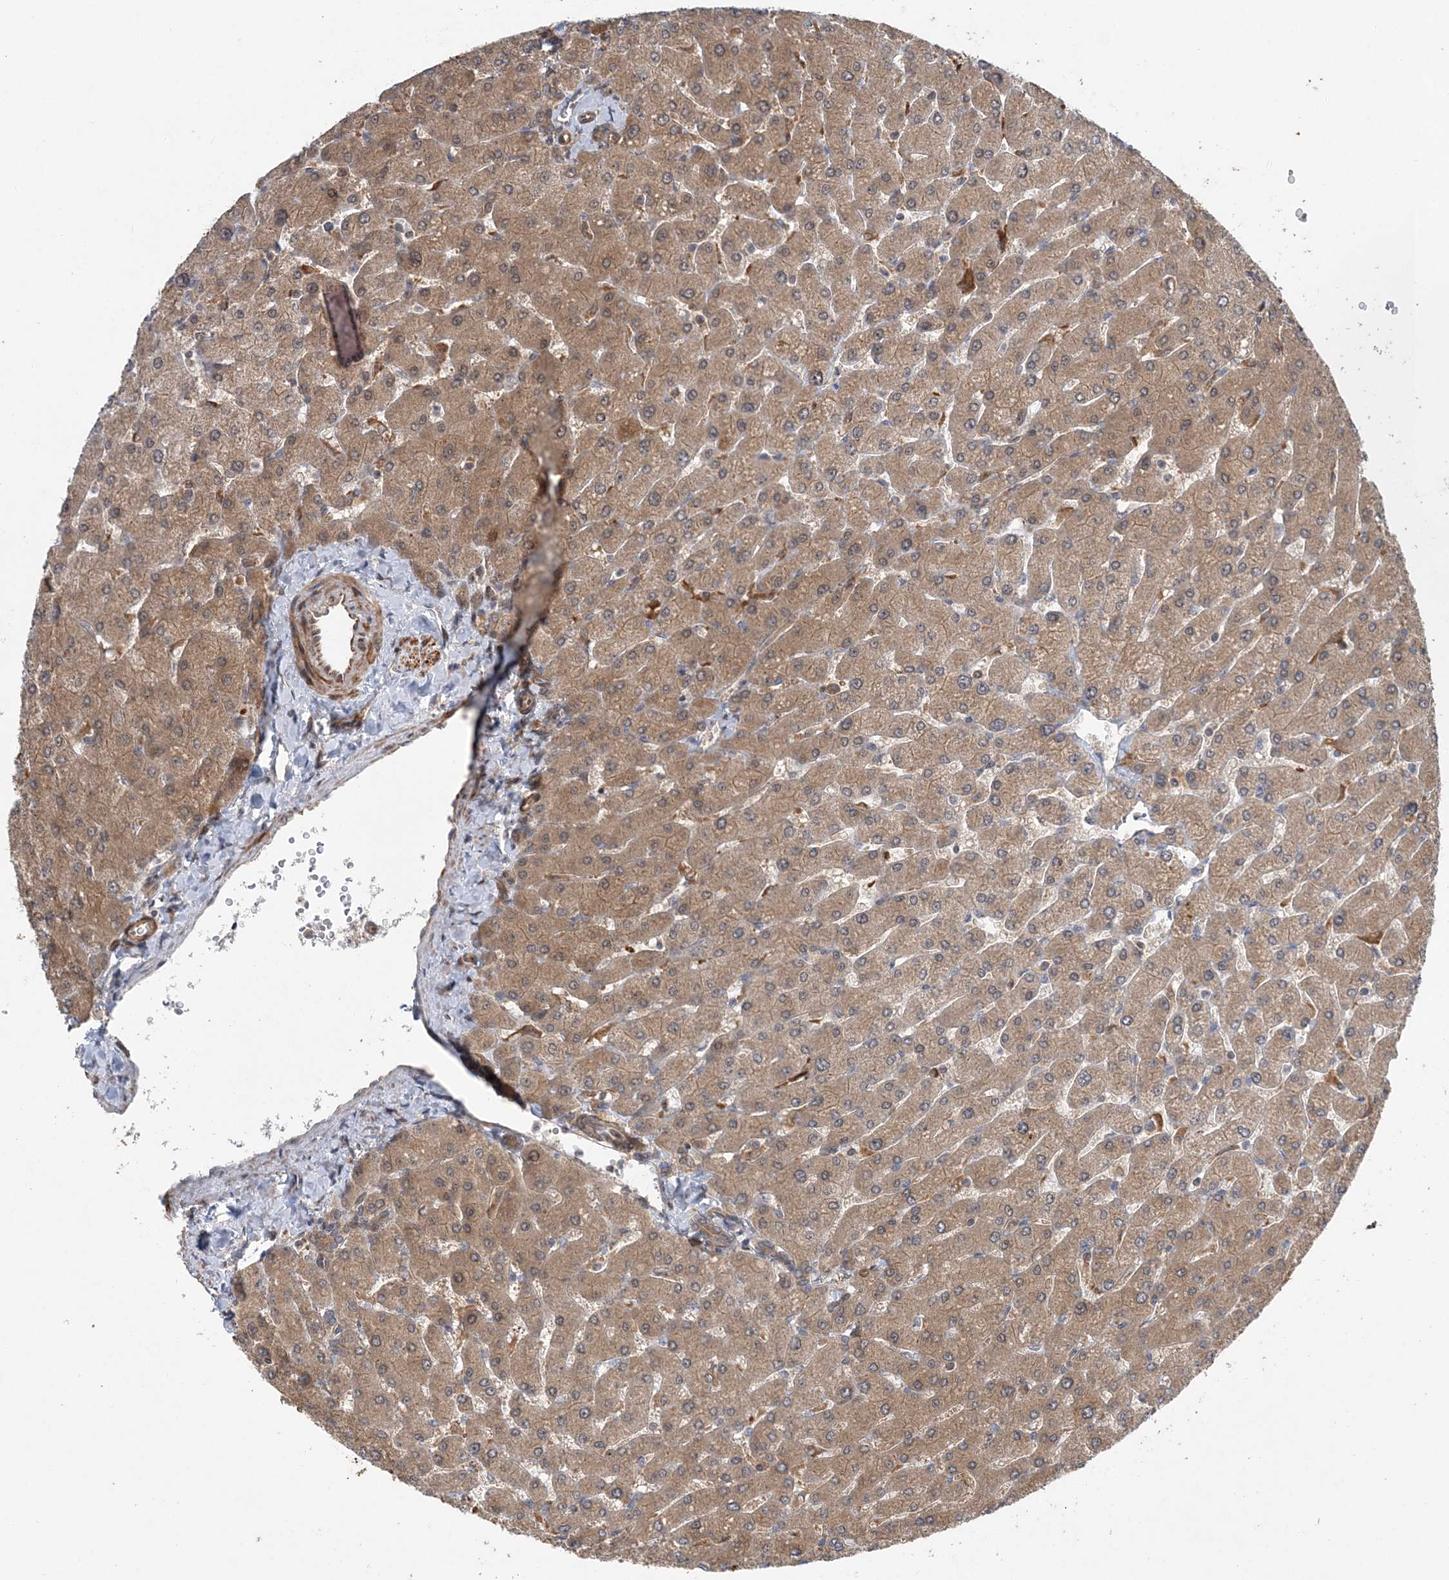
{"staining": {"intensity": "moderate", "quantity": ">75%", "location": "cytoplasmic/membranous"}, "tissue": "liver", "cell_type": "Cholangiocytes", "image_type": "normal", "snomed": [{"axis": "morphology", "description": "Normal tissue, NOS"}, {"axis": "topography", "description": "Liver"}], "caption": "Immunohistochemical staining of unremarkable liver displays medium levels of moderate cytoplasmic/membranous positivity in approximately >75% of cholangiocytes.", "gene": "UBTD2", "patient": {"sex": "male", "age": 55}}